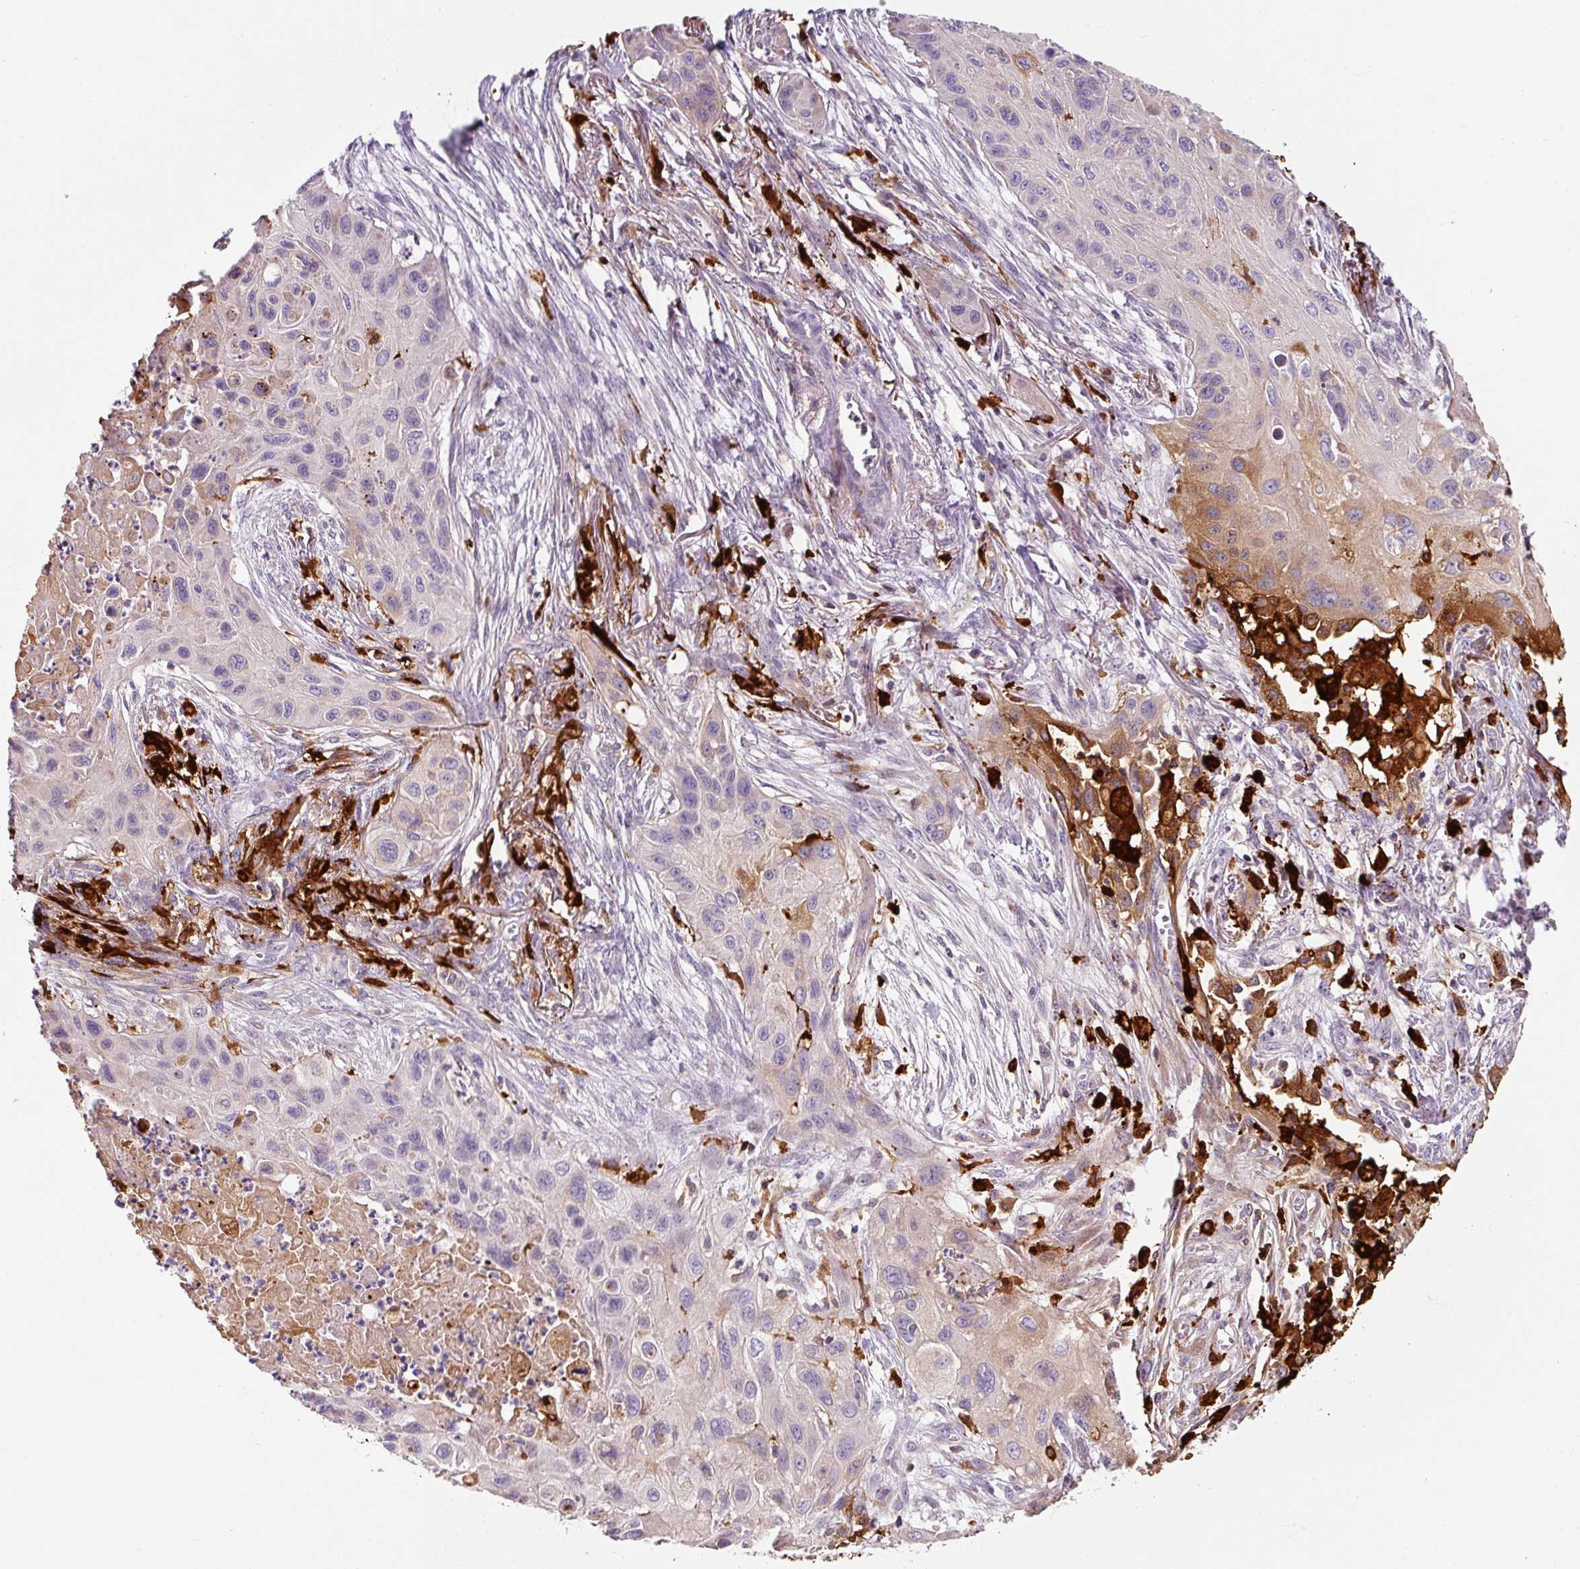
{"staining": {"intensity": "weak", "quantity": "<25%", "location": "cytoplasmic/membranous"}, "tissue": "lung cancer", "cell_type": "Tumor cells", "image_type": "cancer", "snomed": [{"axis": "morphology", "description": "Squamous cell carcinoma, NOS"}, {"axis": "topography", "description": "Lung"}], "caption": "This is a image of immunohistochemistry (IHC) staining of lung cancer (squamous cell carcinoma), which shows no positivity in tumor cells. (Brightfield microscopy of DAB (3,3'-diaminobenzidine) IHC at high magnification).", "gene": "FUT10", "patient": {"sex": "male", "age": 71}}